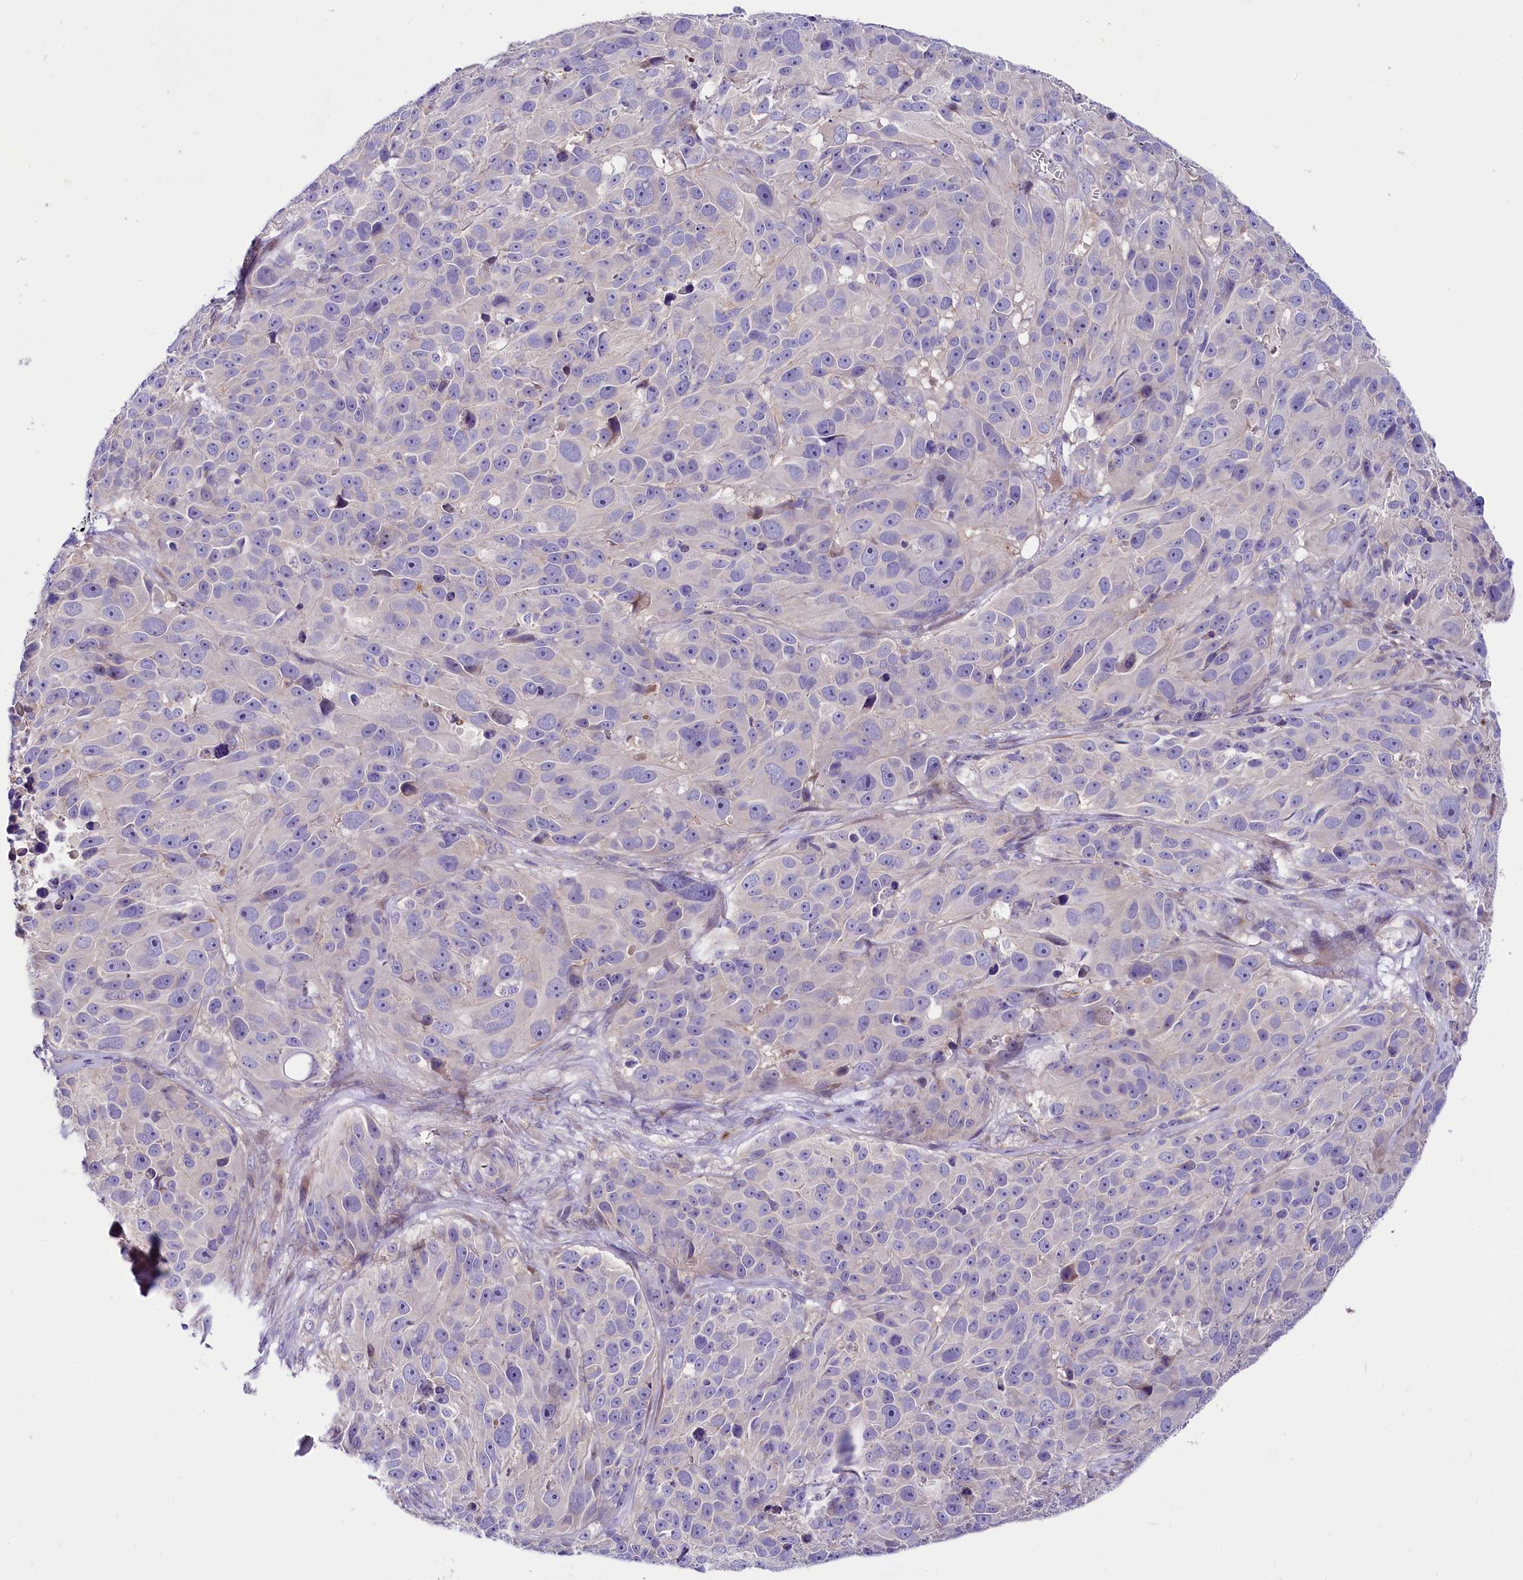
{"staining": {"intensity": "negative", "quantity": "none", "location": "none"}, "tissue": "melanoma", "cell_type": "Tumor cells", "image_type": "cancer", "snomed": [{"axis": "morphology", "description": "Malignant melanoma, NOS"}, {"axis": "topography", "description": "Skin"}], "caption": "A photomicrograph of melanoma stained for a protein shows no brown staining in tumor cells.", "gene": "ABHD5", "patient": {"sex": "male", "age": 84}}